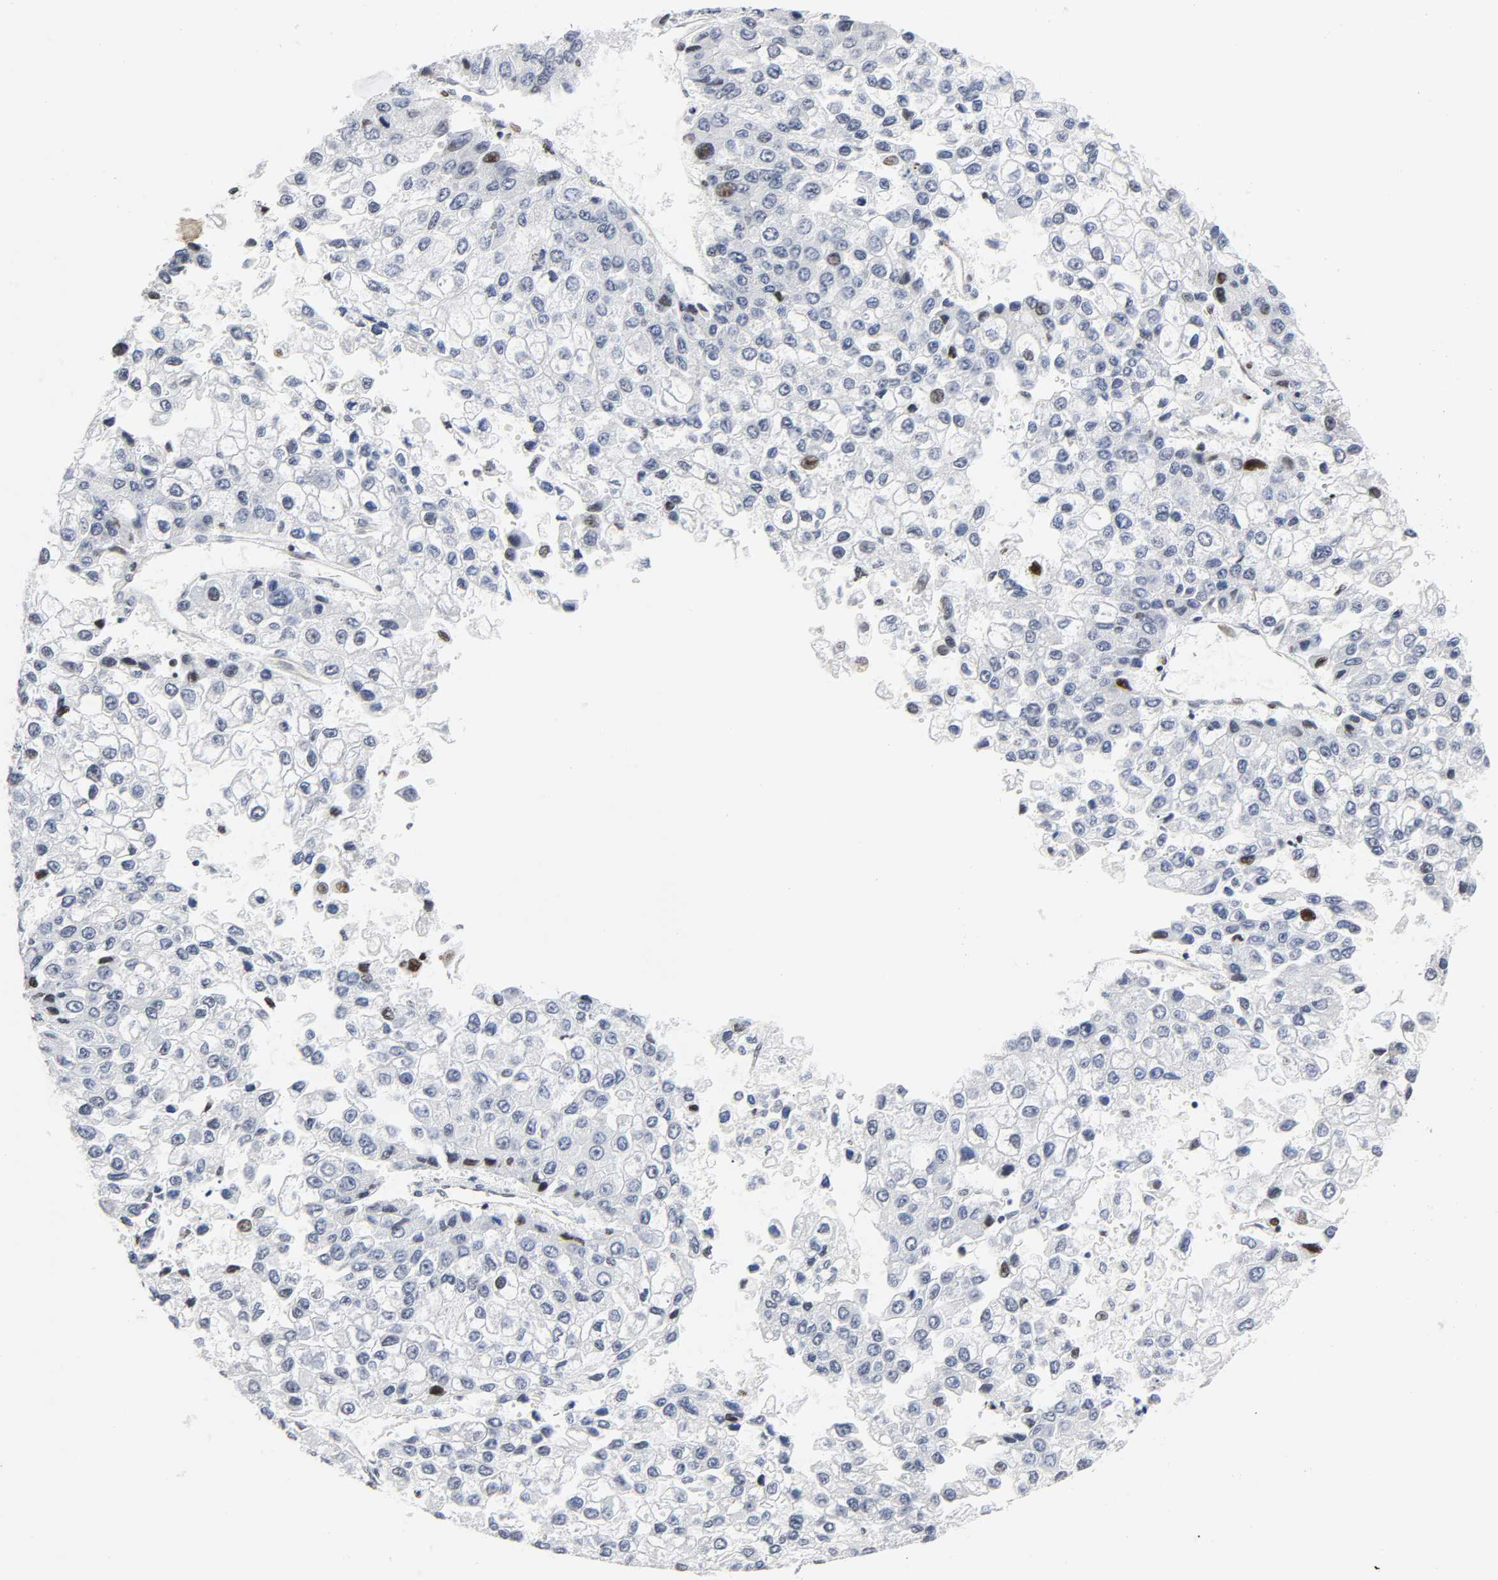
{"staining": {"intensity": "negative", "quantity": "none", "location": "none"}, "tissue": "liver cancer", "cell_type": "Tumor cells", "image_type": "cancer", "snomed": [{"axis": "morphology", "description": "Carcinoma, Hepatocellular, NOS"}, {"axis": "topography", "description": "Liver"}], "caption": "An immunohistochemistry histopathology image of liver cancer (hepatocellular carcinoma) is shown. There is no staining in tumor cells of liver cancer (hepatocellular carcinoma). (Brightfield microscopy of DAB (3,3'-diaminobenzidine) immunohistochemistry at high magnification).", "gene": "DOCK1", "patient": {"sex": "female", "age": 66}}